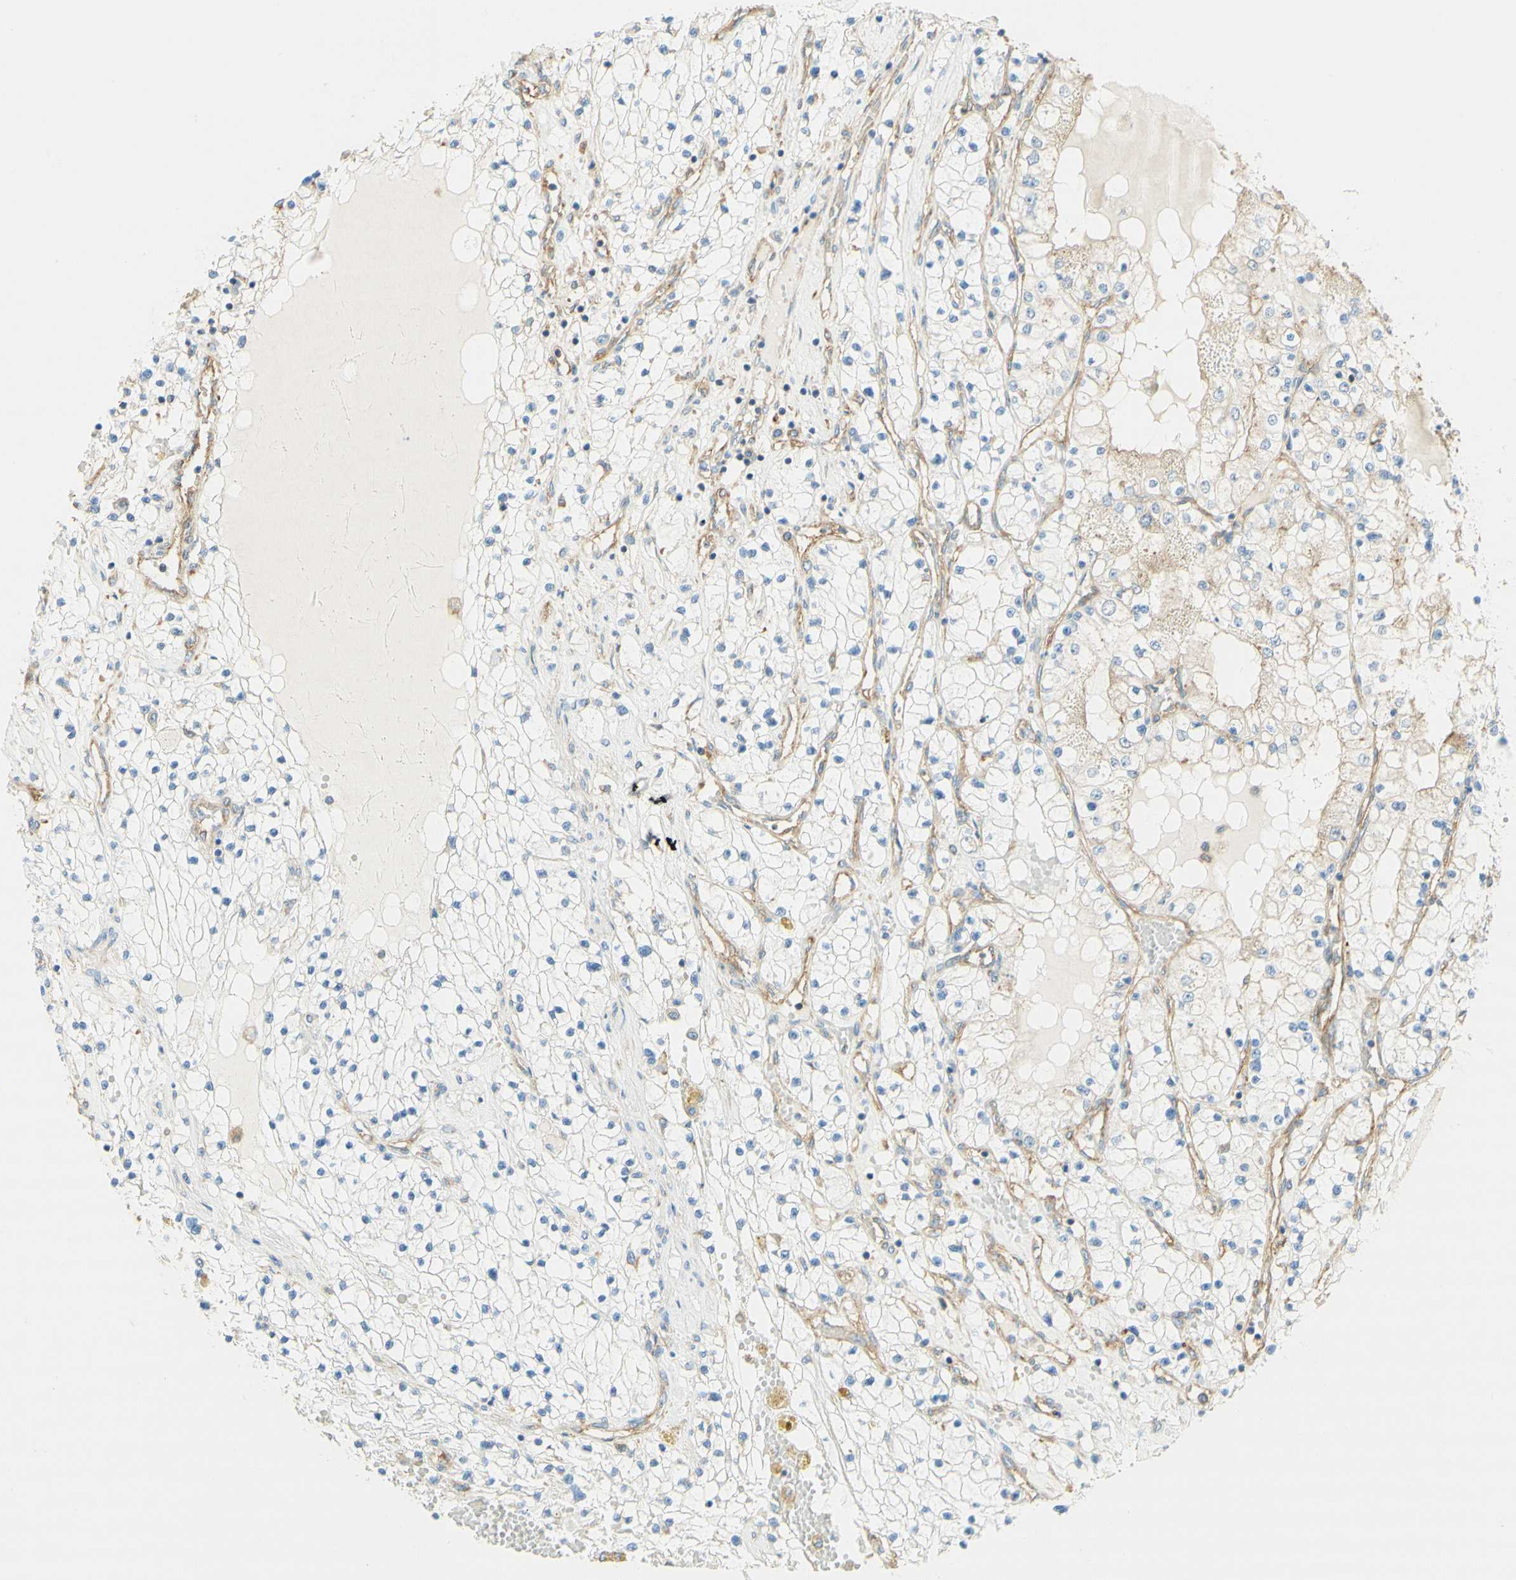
{"staining": {"intensity": "negative", "quantity": "none", "location": "none"}, "tissue": "renal cancer", "cell_type": "Tumor cells", "image_type": "cancer", "snomed": [{"axis": "morphology", "description": "Adenocarcinoma, NOS"}, {"axis": "topography", "description": "Kidney"}], "caption": "Tumor cells are negative for protein expression in human adenocarcinoma (renal).", "gene": "CLTC", "patient": {"sex": "male", "age": 68}}